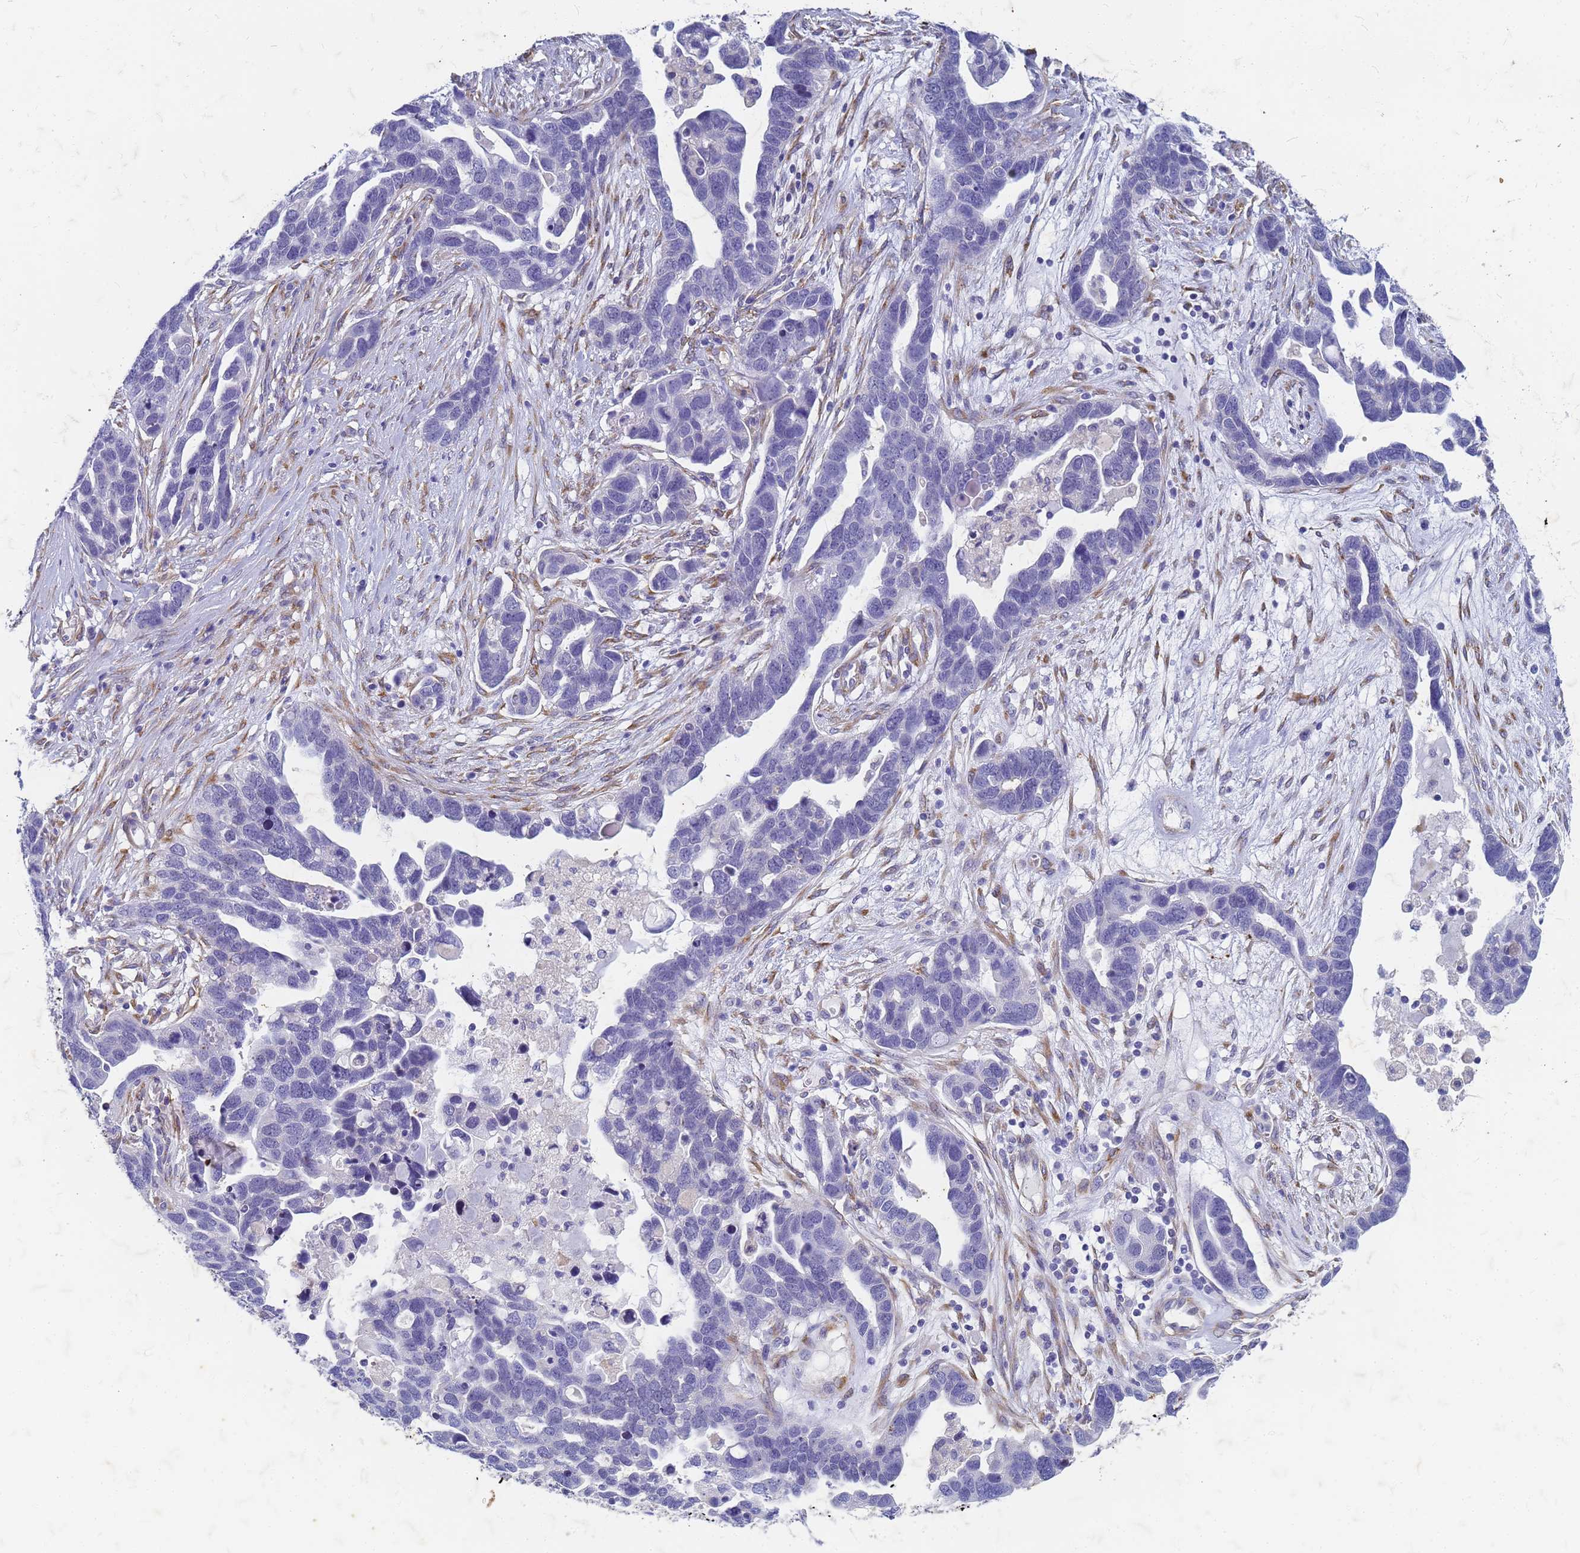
{"staining": {"intensity": "negative", "quantity": "none", "location": "none"}, "tissue": "ovarian cancer", "cell_type": "Tumor cells", "image_type": "cancer", "snomed": [{"axis": "morphology", "description": "Cystadenocarcinoma, serous, NOS"}, {"axis": "topography", "description": "Ovary"}], "caption": "Immunohistochemical staining of serous cystadenocarcinoma (ovarian) reveals no significant staining in tumor cells.", "gene": "TRIM64B", "patient": {"sex": "female", "age": 54}}